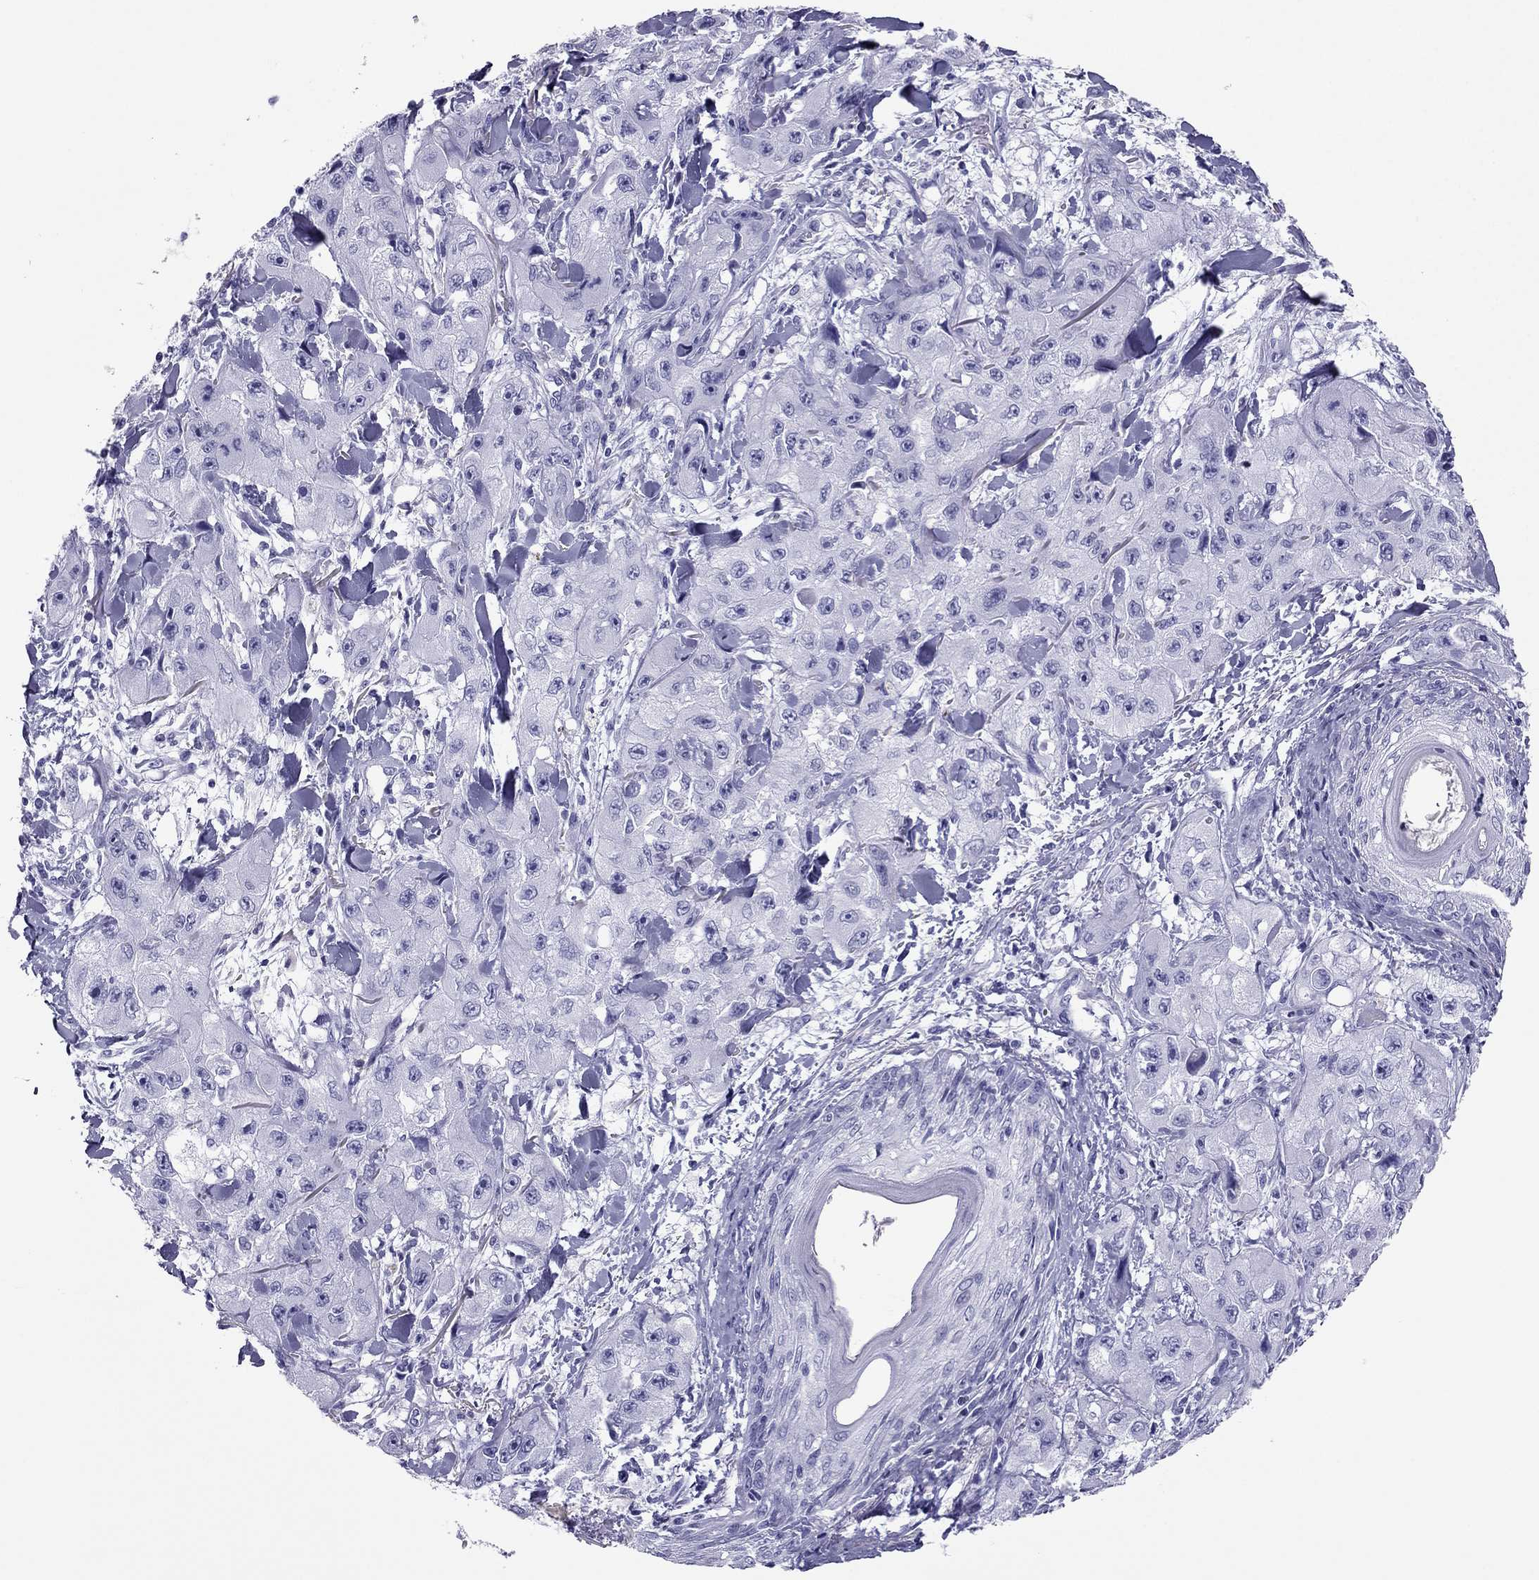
{"staining": {"intensity": "negative", "quantity": "none", "location": "none"}, "tissue": "skin cancer", "cell_type": "Tumor cells", "image_type": "cancer", "snomed": [{"axis": "morphology", "description": "Squamous cell carcinoma, NOS"}, {"axis": "topography", "description": "Skin"}, {"axis": "topography", "description": "Subcutis"}], "caption": "DAB (3,3'-diaminobenzidine) immunohistochemical staining of human squamous cell carcinoma (skin) demonstrates no significant staining in tumor cells.", "gene": "PDE6A", "patient": {"sex": "male", "age": 73}}